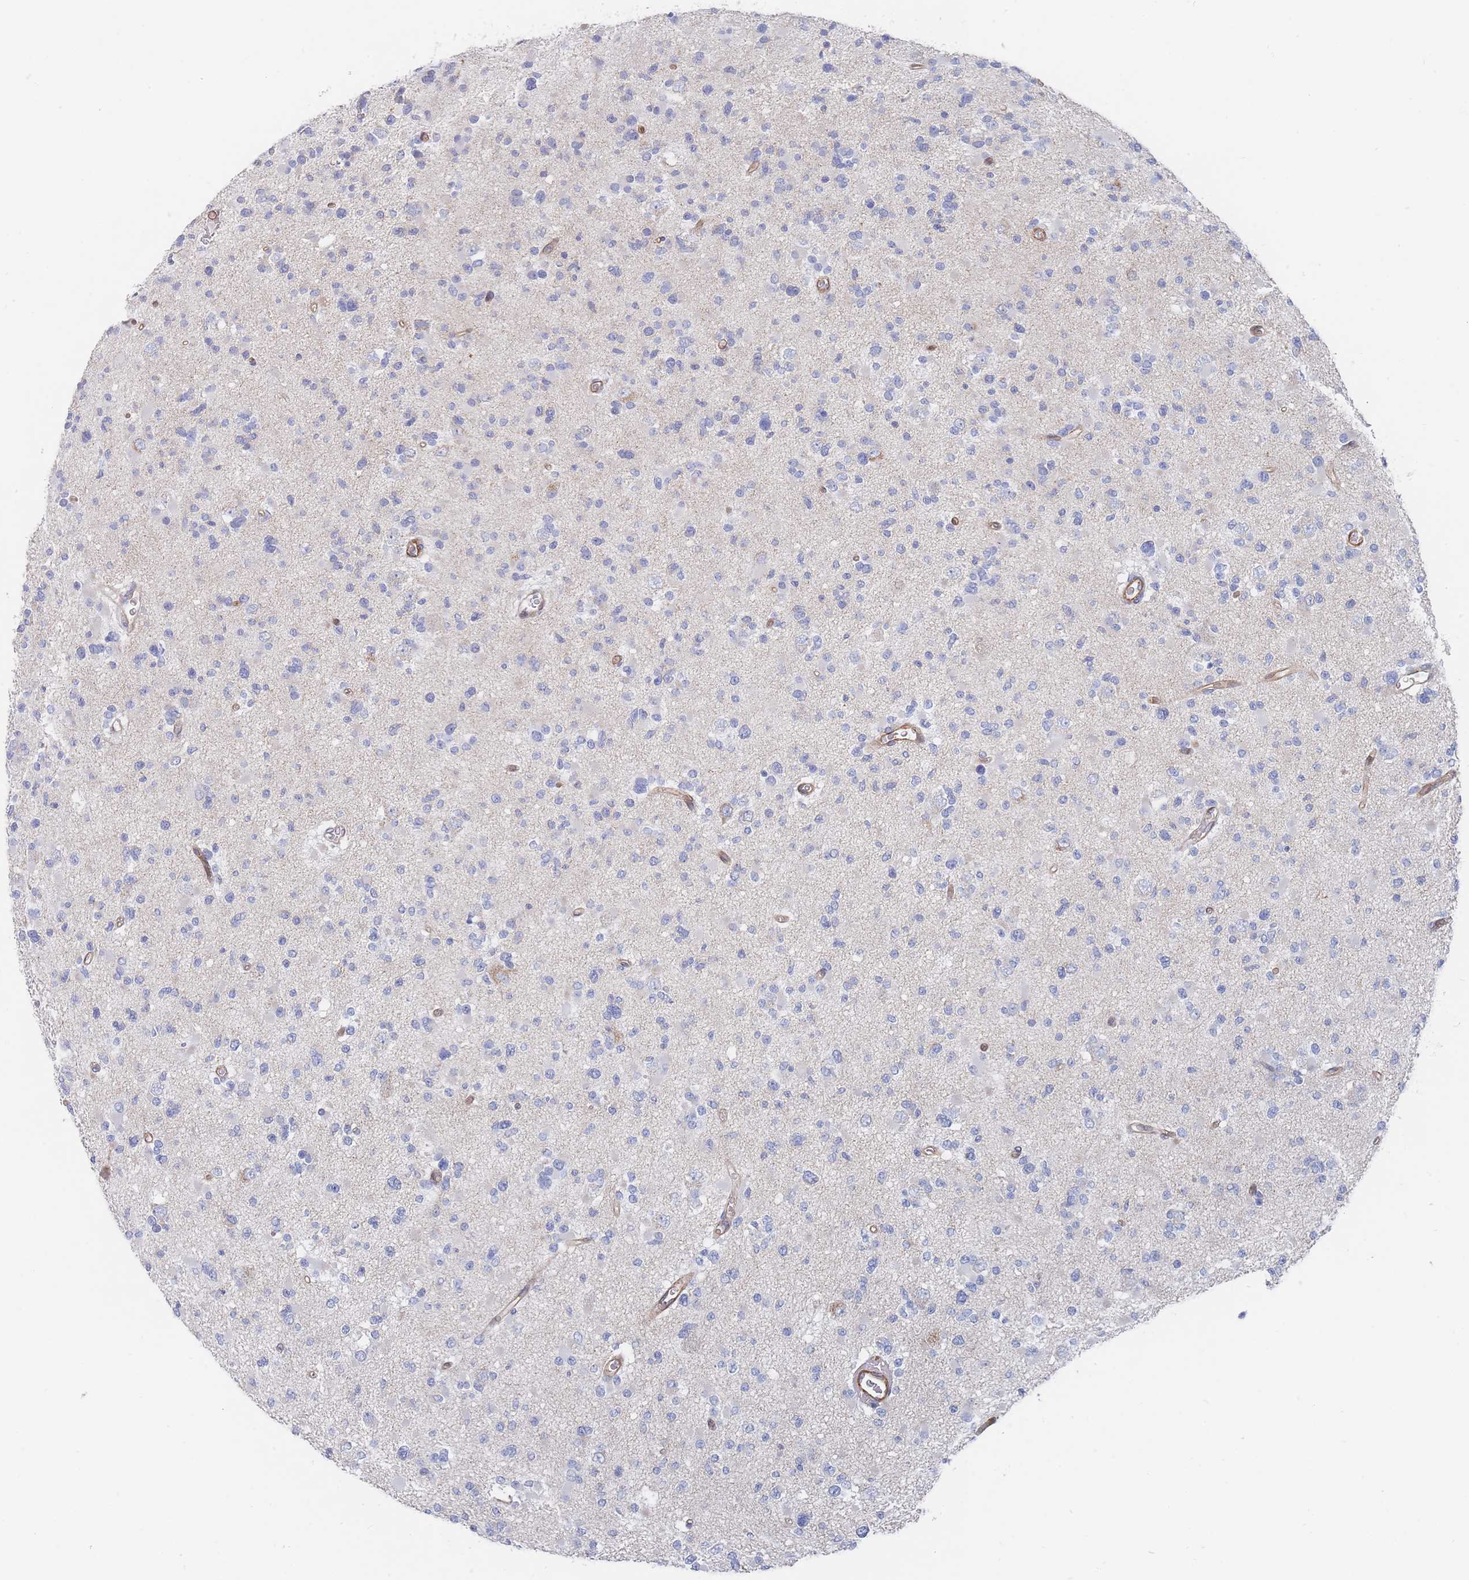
{"staining": {"intensity": "negative", "quantity": "none", "location": "none"}, "tissue": "glioma", "cell_type": "Tumor cells", "image_type": "cancer", "snomed": [{"axis": "morphology", "description": "Glioma, malignant, Low grade"}, {"axis": "topography", "description": "Brain"}], "caption": "Protein analysis of malignant glioma (low-grade) exhibits no significant staining in tumor cells.", "gene": "G6PC1", "patient": {"sex": "female", "age": 22}}